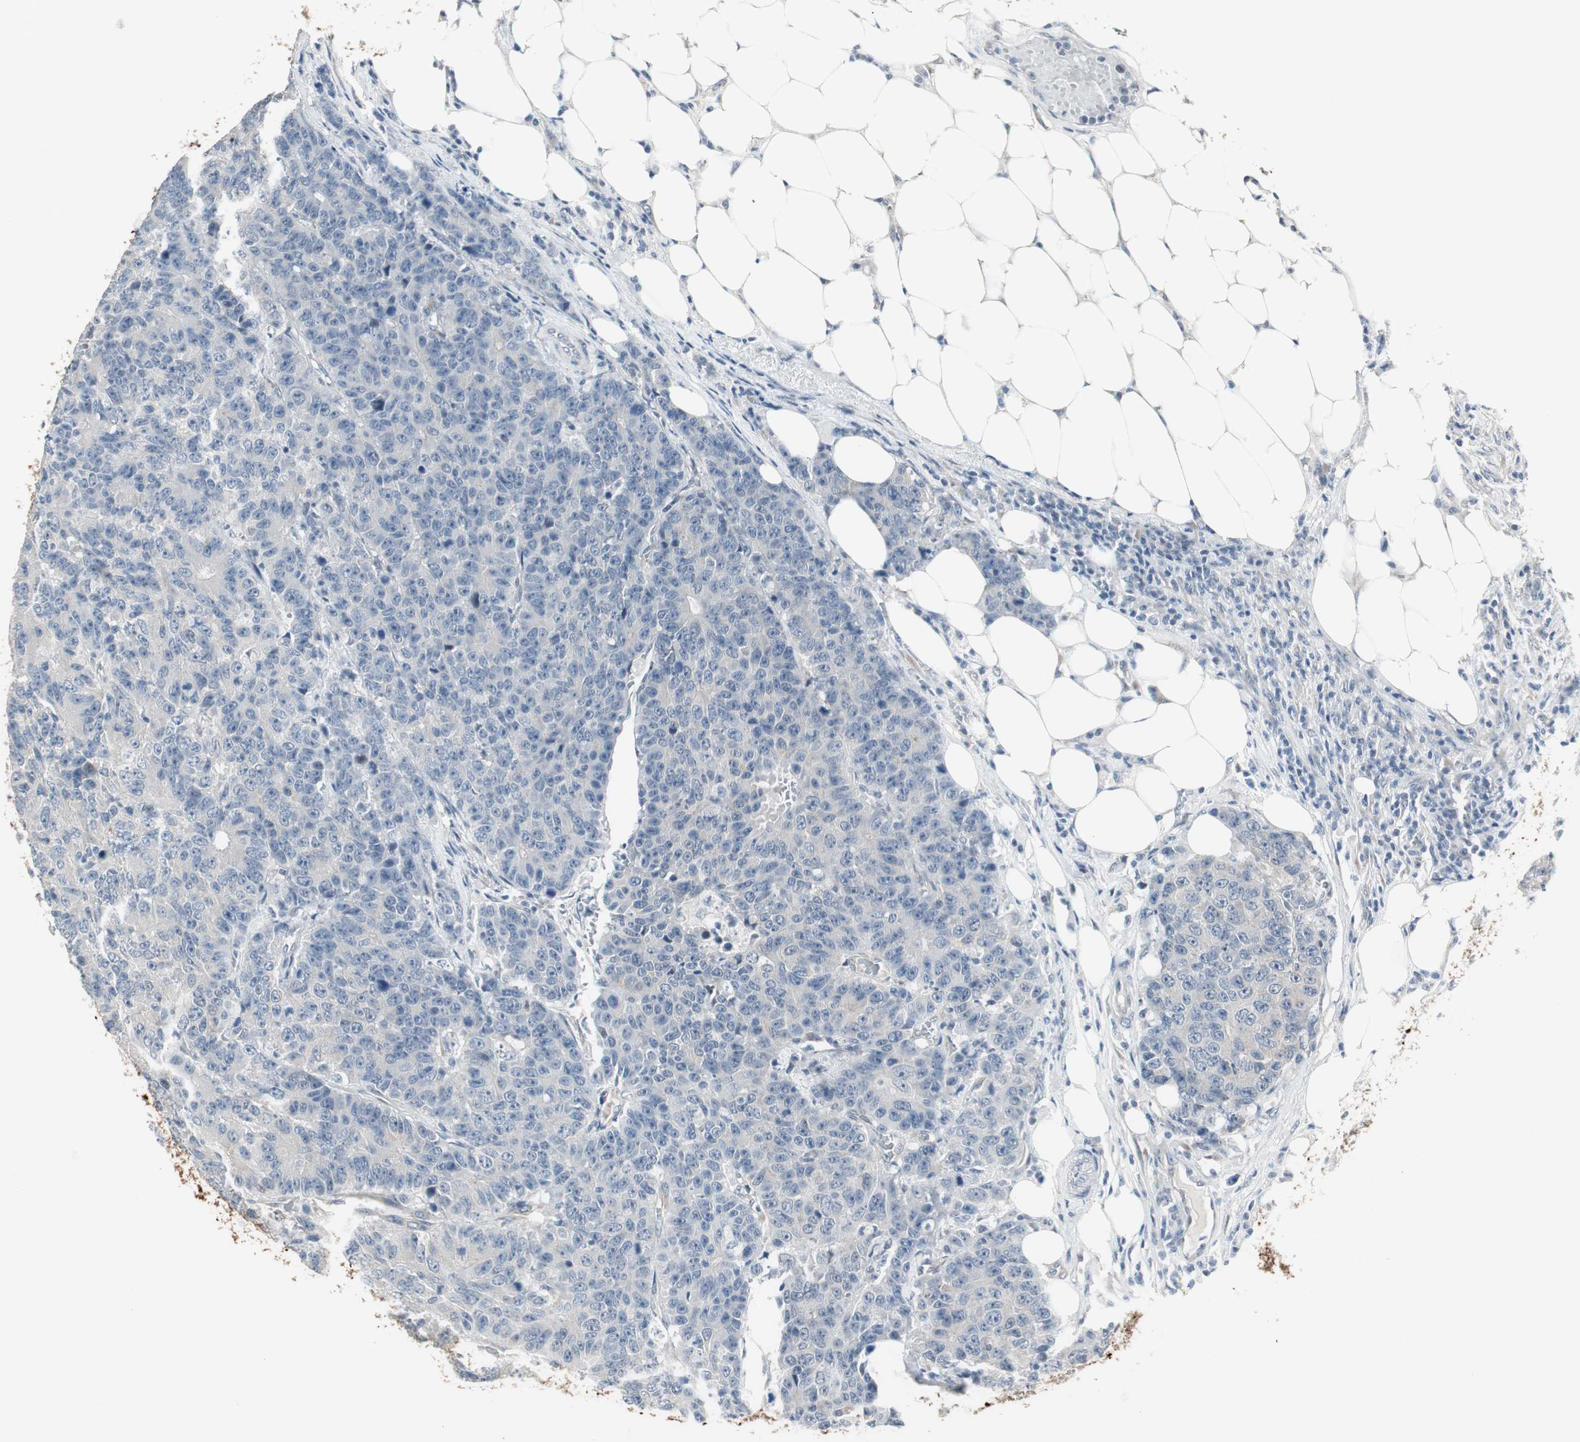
{"staining": {"intensity": "negative", "quantity": "none", "location": "none"}, "tissue": "colorectal cancer", "cell_type": "Tumor cells", "image_type": "cancer", "snomed": [{"axis": "morphology", "description": "Adenocarcinoma, NOS"}, {"axis": "topography", "description": "Colon"}], "caption": "Tumor cells are negative for protein expression in human colorectal cancer.", "gene": "PDZK1", "patient": {"sex": "female", "age": 86}}